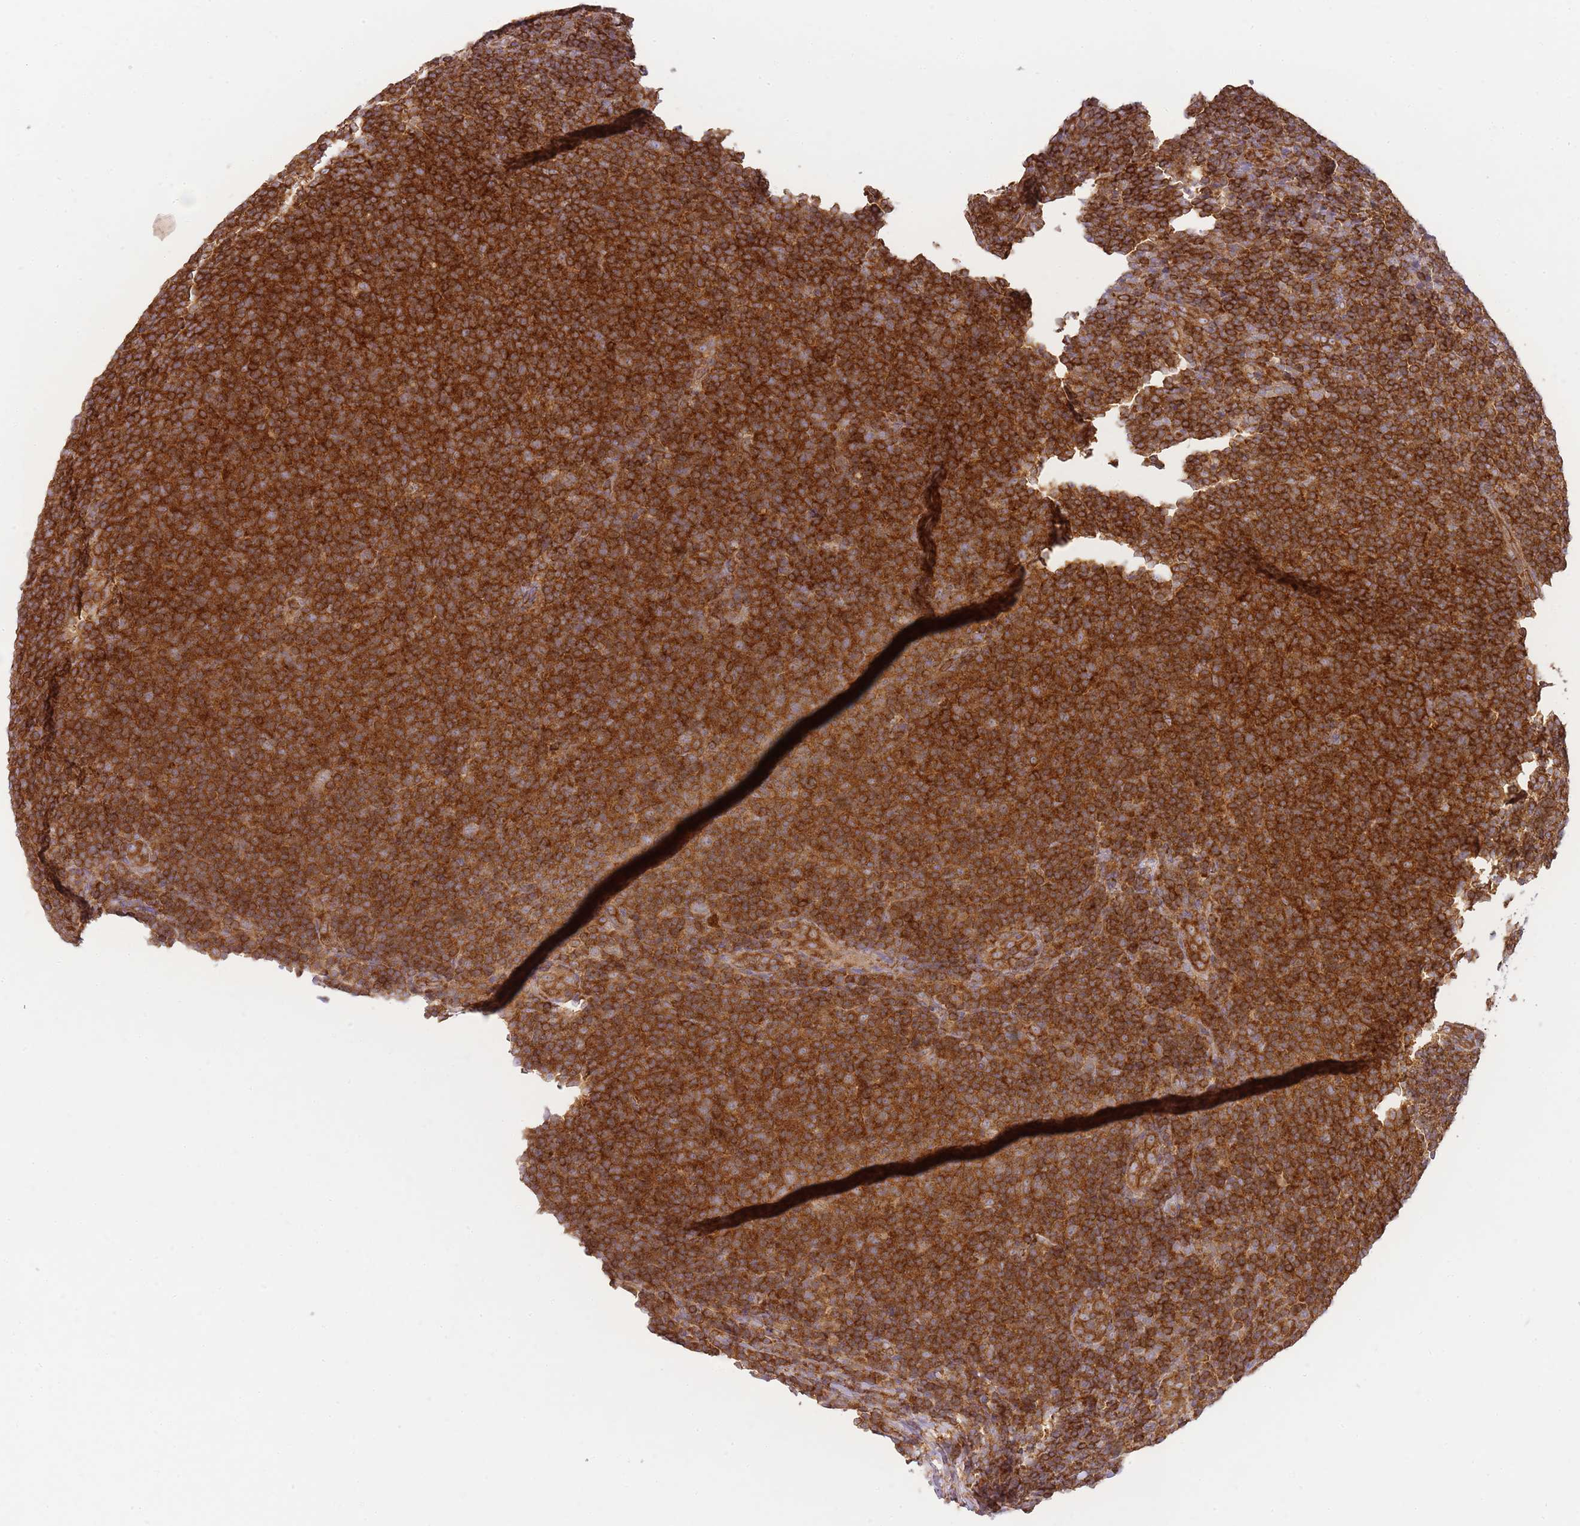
{"staining": {"intensity": "strong", "quantity": ">75%", "location": "cytoplasmic/membranous"}, "tissue": "lymphoma", "cell_type": "Tumor cells", "image_type": "cancer", "snomed": [{"axis": "morphology", "description": "Malignant lymphoma, non-Hodgkin's type, Low grade"}, {"axis": "topography", "description": "Lymph node"}], "caption": "IHC (DAB) staining of human malignant lymphoma, non-Hodgkin's type (low-grade) displays strong cytoplasmic/membranous protein positivity in approximately >75% of tumor cells.", "gene": "MSN", "patient": {"sex": "male", "age": 66}}